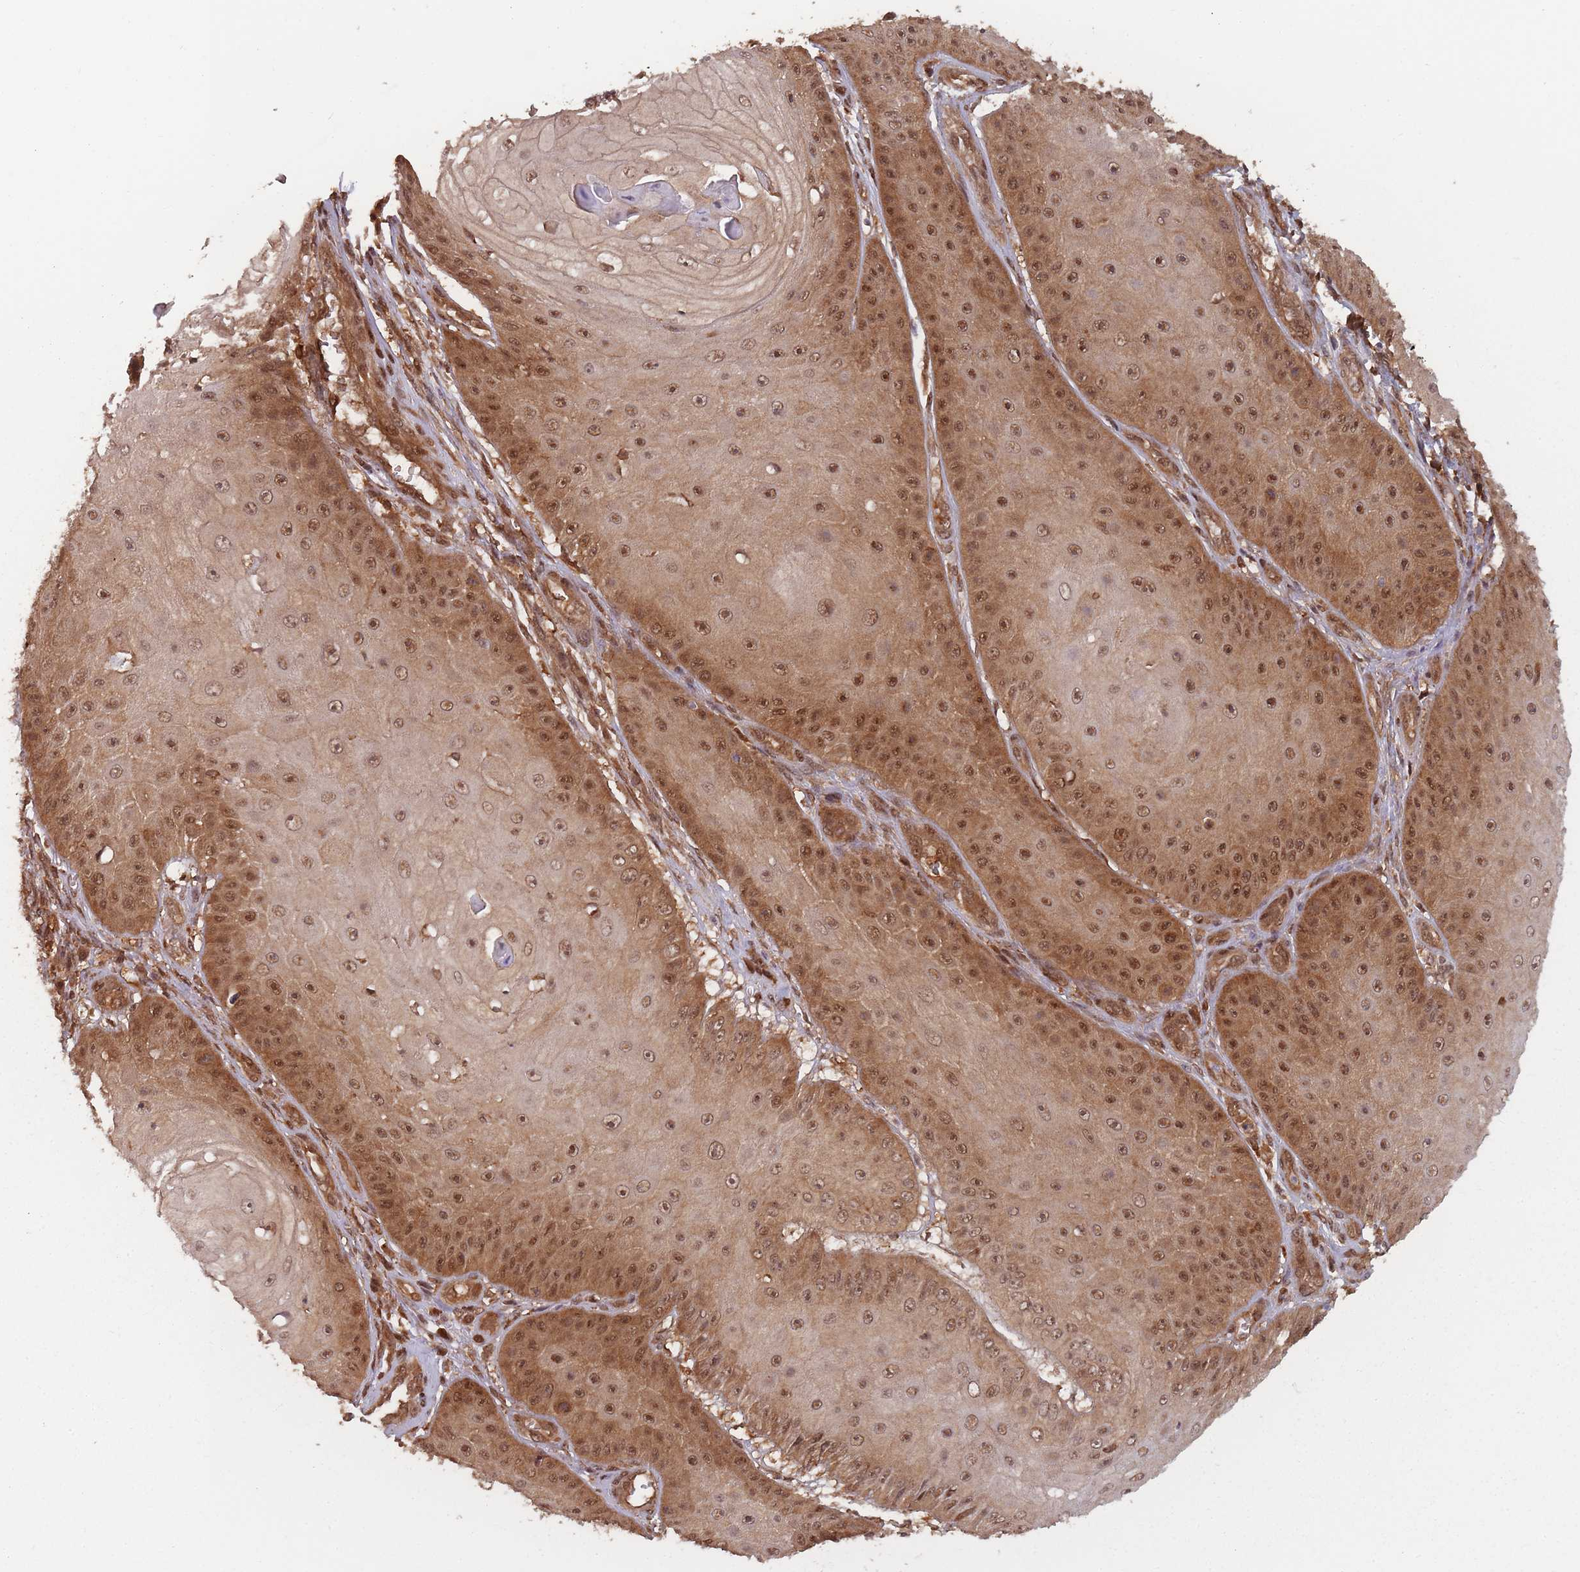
{"staining": {"intensity": "moderate", "quantity": ">75%", "location": "cytoplasmic/membranous,nuclear"}, "tissue": "skin cancer", "cell_type": "Tumor cells", "image_type": "cancer", "snomed": [{"axis": "morphology", "description": "Squamous cell carcinoma, NOS"}, {"axis": "topography", "description": "Skin"}], "caption": "Immunohistochemistry (IHC) (DAB) staining of human skin cancer (squamous cell carcinoma) shows moderate cytoplasmic/membranous and nuclear protein staining in approximately >75% of tumor cells.", "gene": "PPP6R3", "patient": {"sex": "male", "age": 70}}